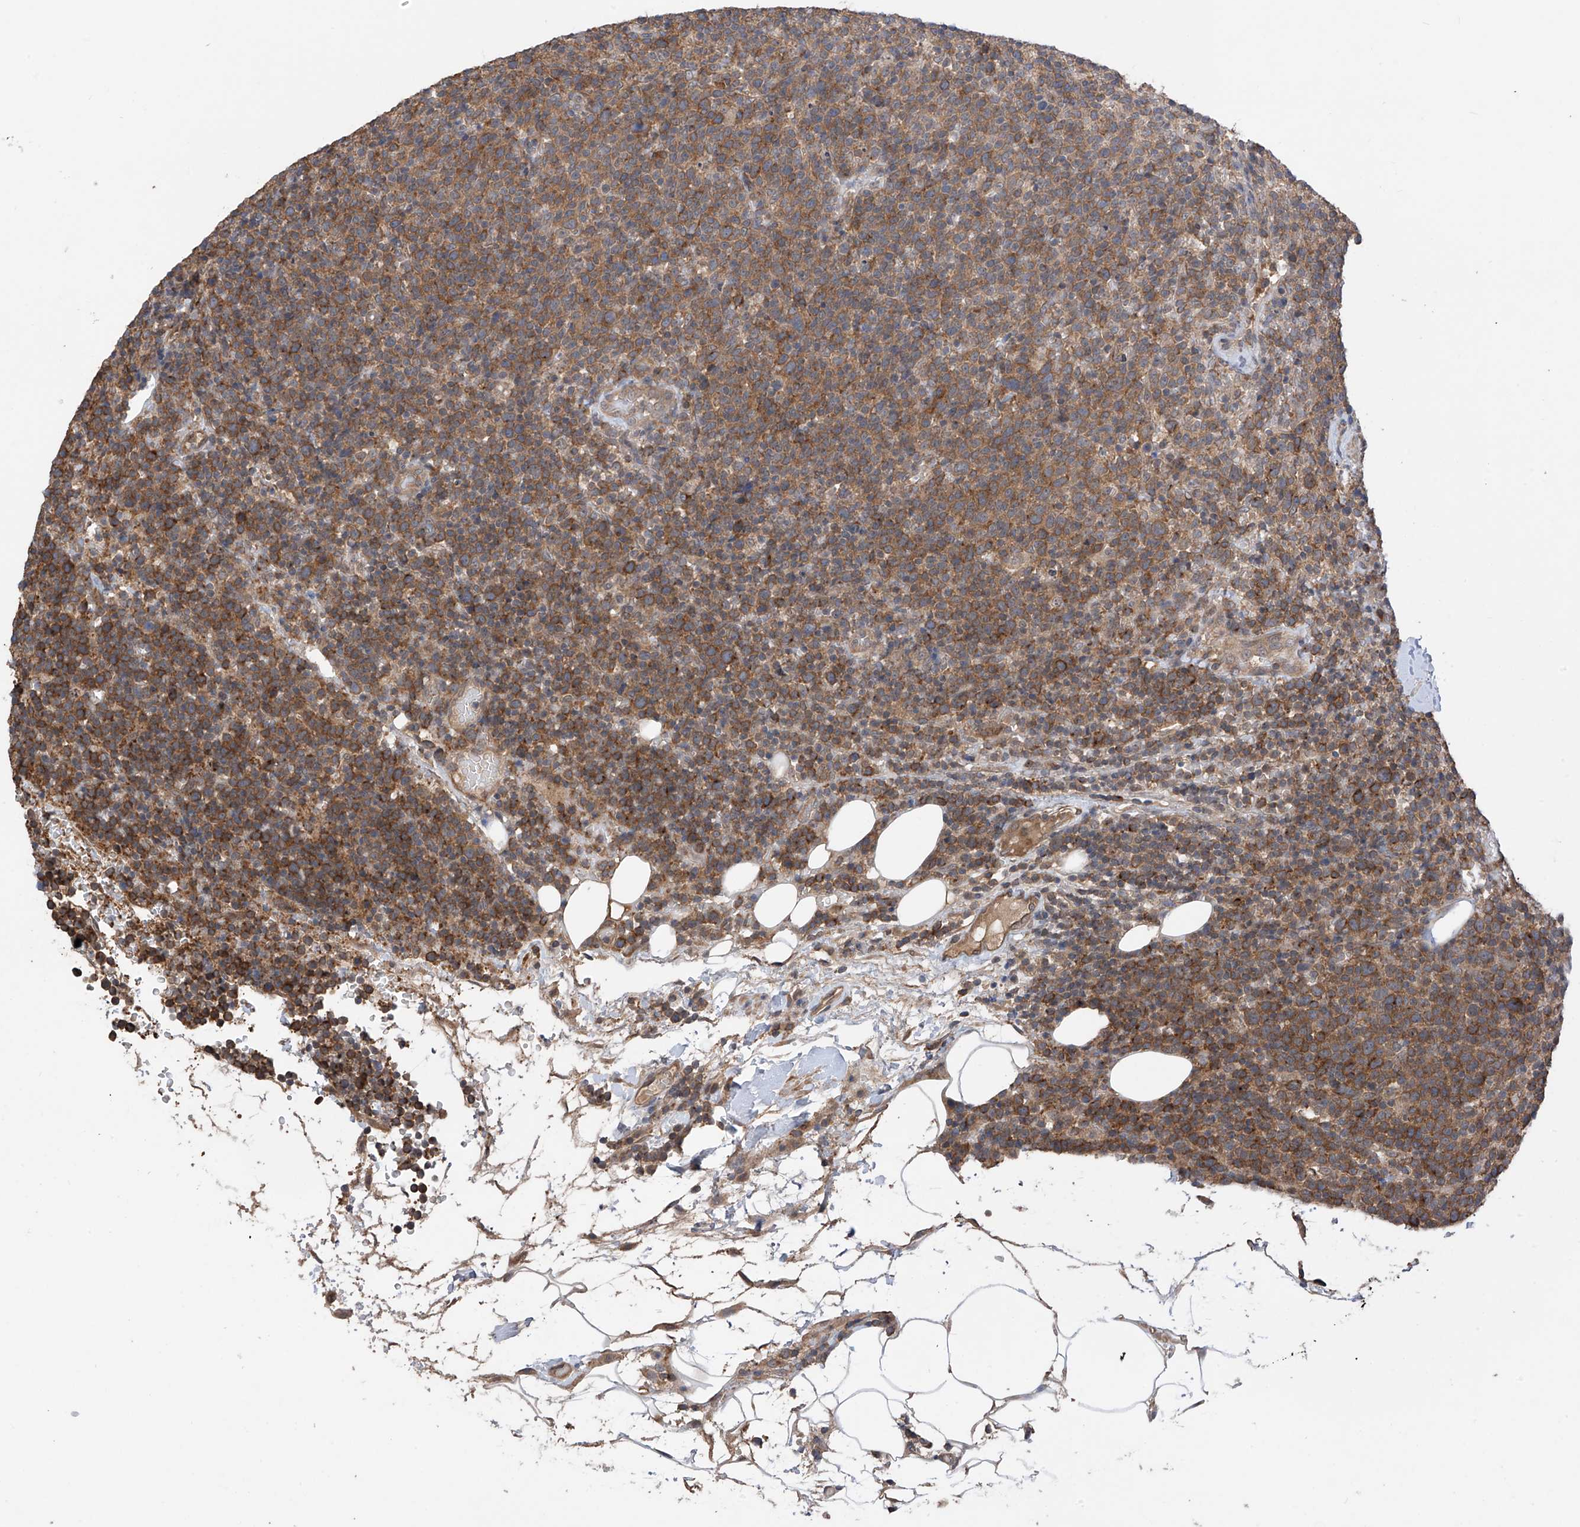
{"staining": {"intensity": "moderate", "quantity": ">75%", "location": "cytoplasmic/membranous"}, "tissue": "lymphoma", "cell_type": "Tumor cells", "image_type": "cancer", "snomed": [{"axis": "morphology", "description": "Malignant lymphoma, non-Hodgkin's type, High grade"}, {"axis": "topography", "description": "Lymph node"}], "caption": "This image shows lymphoma stained with IHC to label a protein in brown. The cytoplasmic/membranous of tumor cells show moderate positivity for the protein. Nuclei are counter-stained blue.", "gene": "RPAIN", "patient": {"sex": "male", "age": 61}}